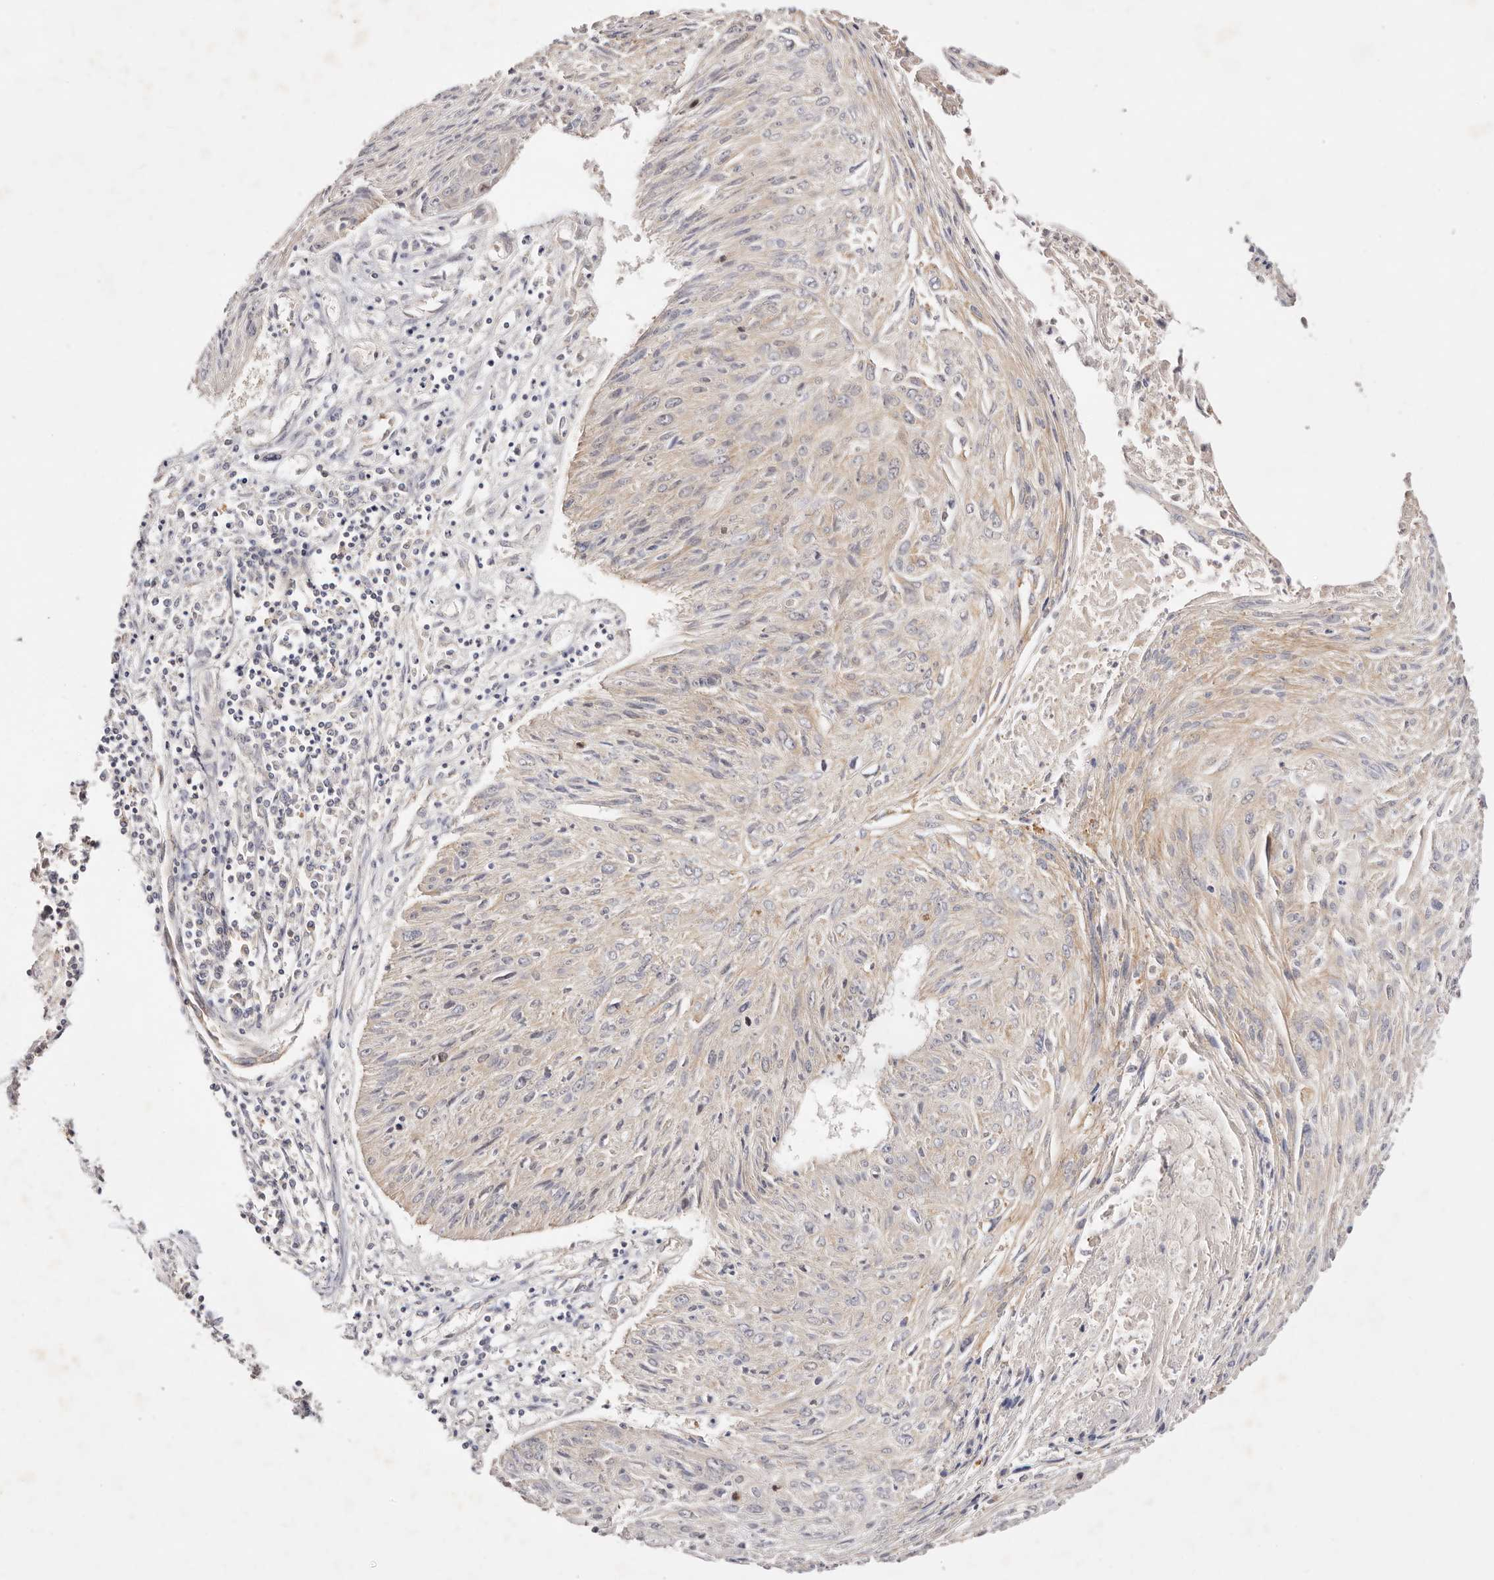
{"staining": {"intensity": "weak", "quantity": "<25%", "location": "cytoplasmic/membranous"}, "tissue": "cervical cancer", "cell_type": "Tumor cells", "image_type": "cancer", "snomed": [{"axis": "morphology", "description": "Squamous cell carcinoma, NOS"}, {"axis": "topography", "description": "Cervix"}], "caption": "Protein analysis of squamous cell carcinoma (cervical) displays no significant staining in tumor cells.", "gene": "GNA13", "patient": {"sex": "female", "age": 51}}